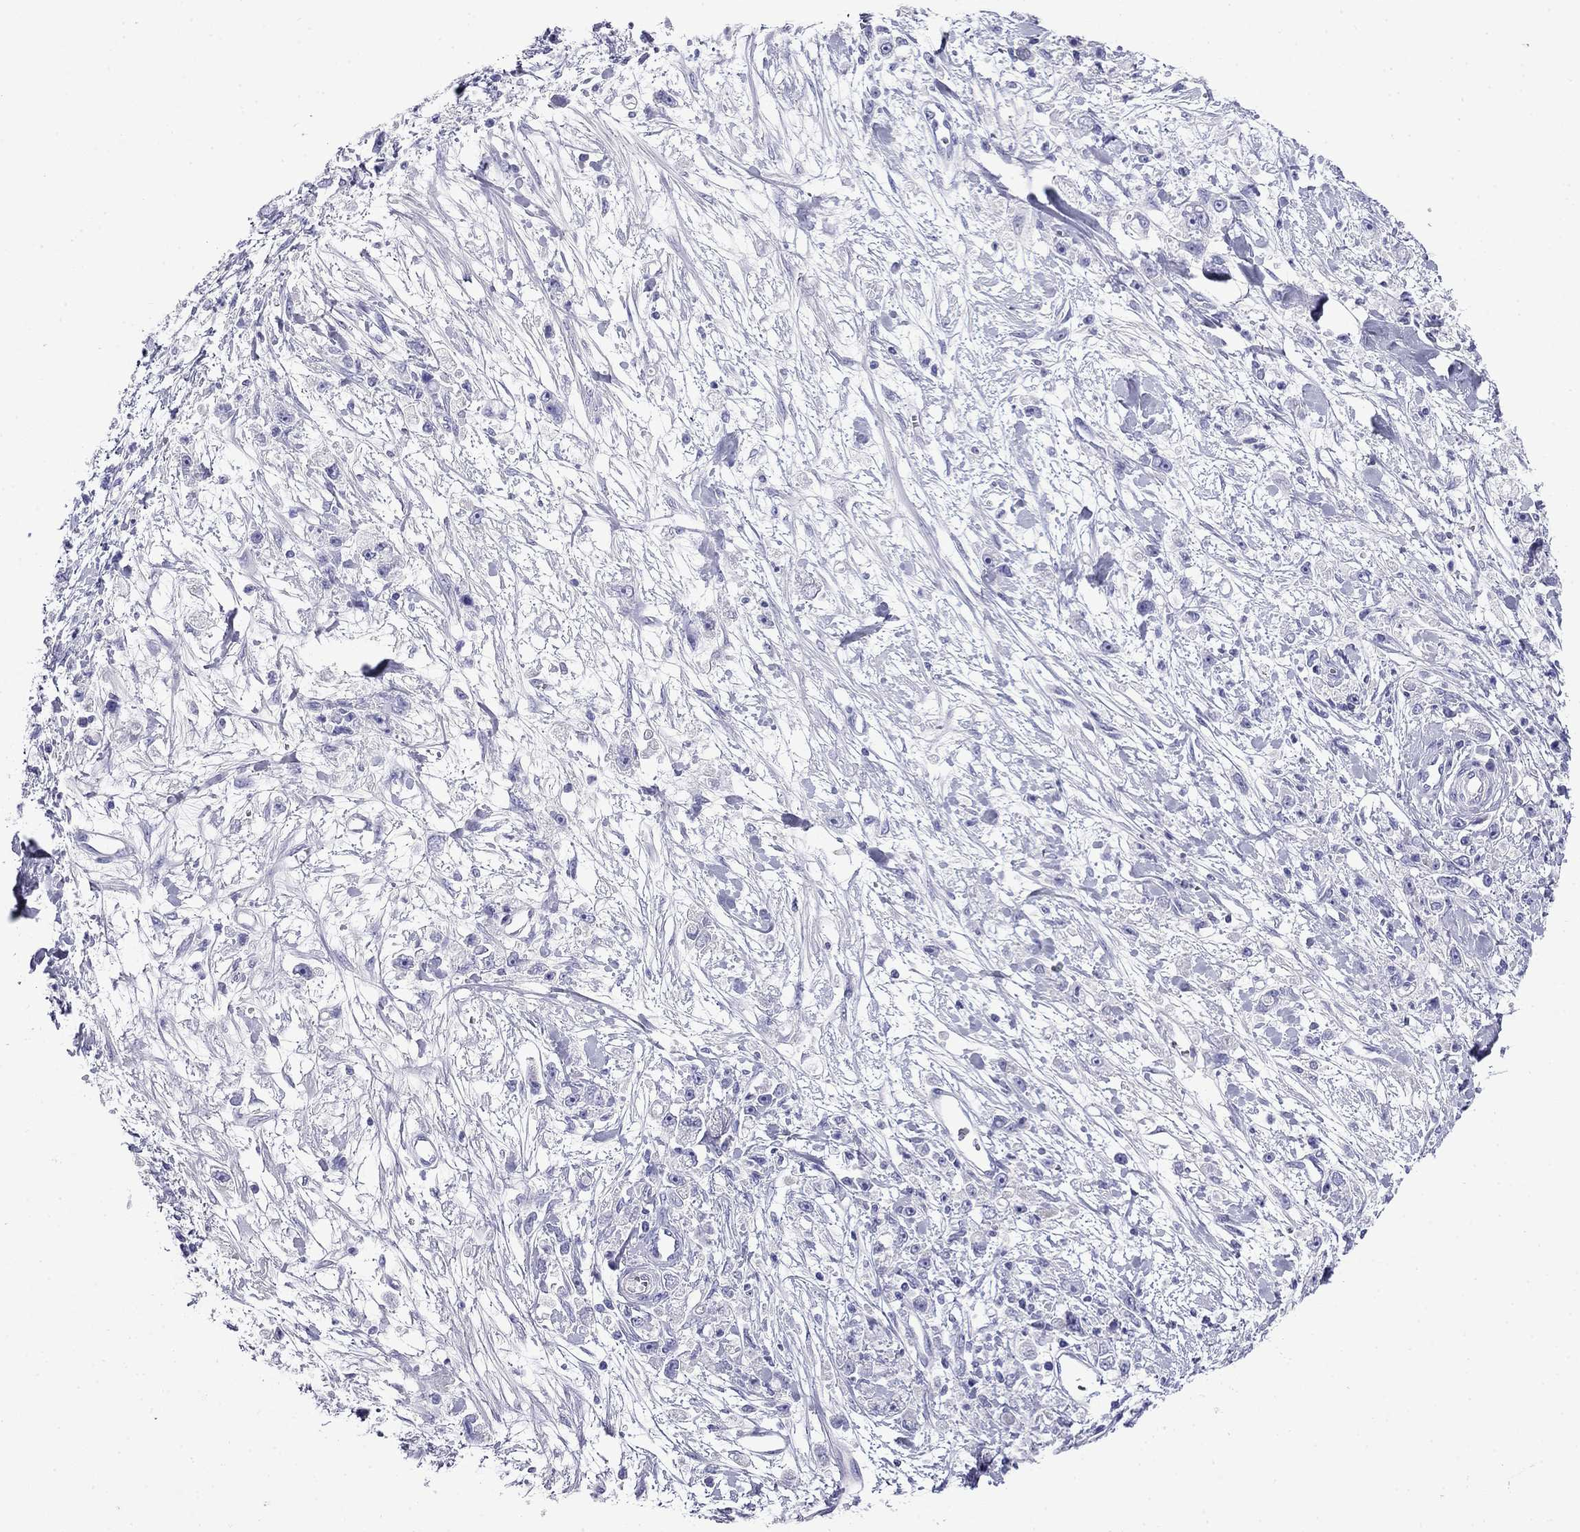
{"staining": {"intensity": "negative", "quantity": "none", "location": "none"}, "tissue": "stomach cancer", "cell_type": "Tumor cells", "image_type": "cancer", "snomed": [{"axis": "morphology", "description": "Adenocarcinoma, NOS"}, {"axis": "topography", "description": "Stomach"}], "caption": "There is no significant expression in tumor cells of adenocarcinoma (stomach). (DAB (3,3'-diaminobenzidine) immunohistochemistry (IHC) visualized using brightfield microscopy, high magnification).", "gene": "MYO15A", "patient": {"sex": "female", "age": 59}}